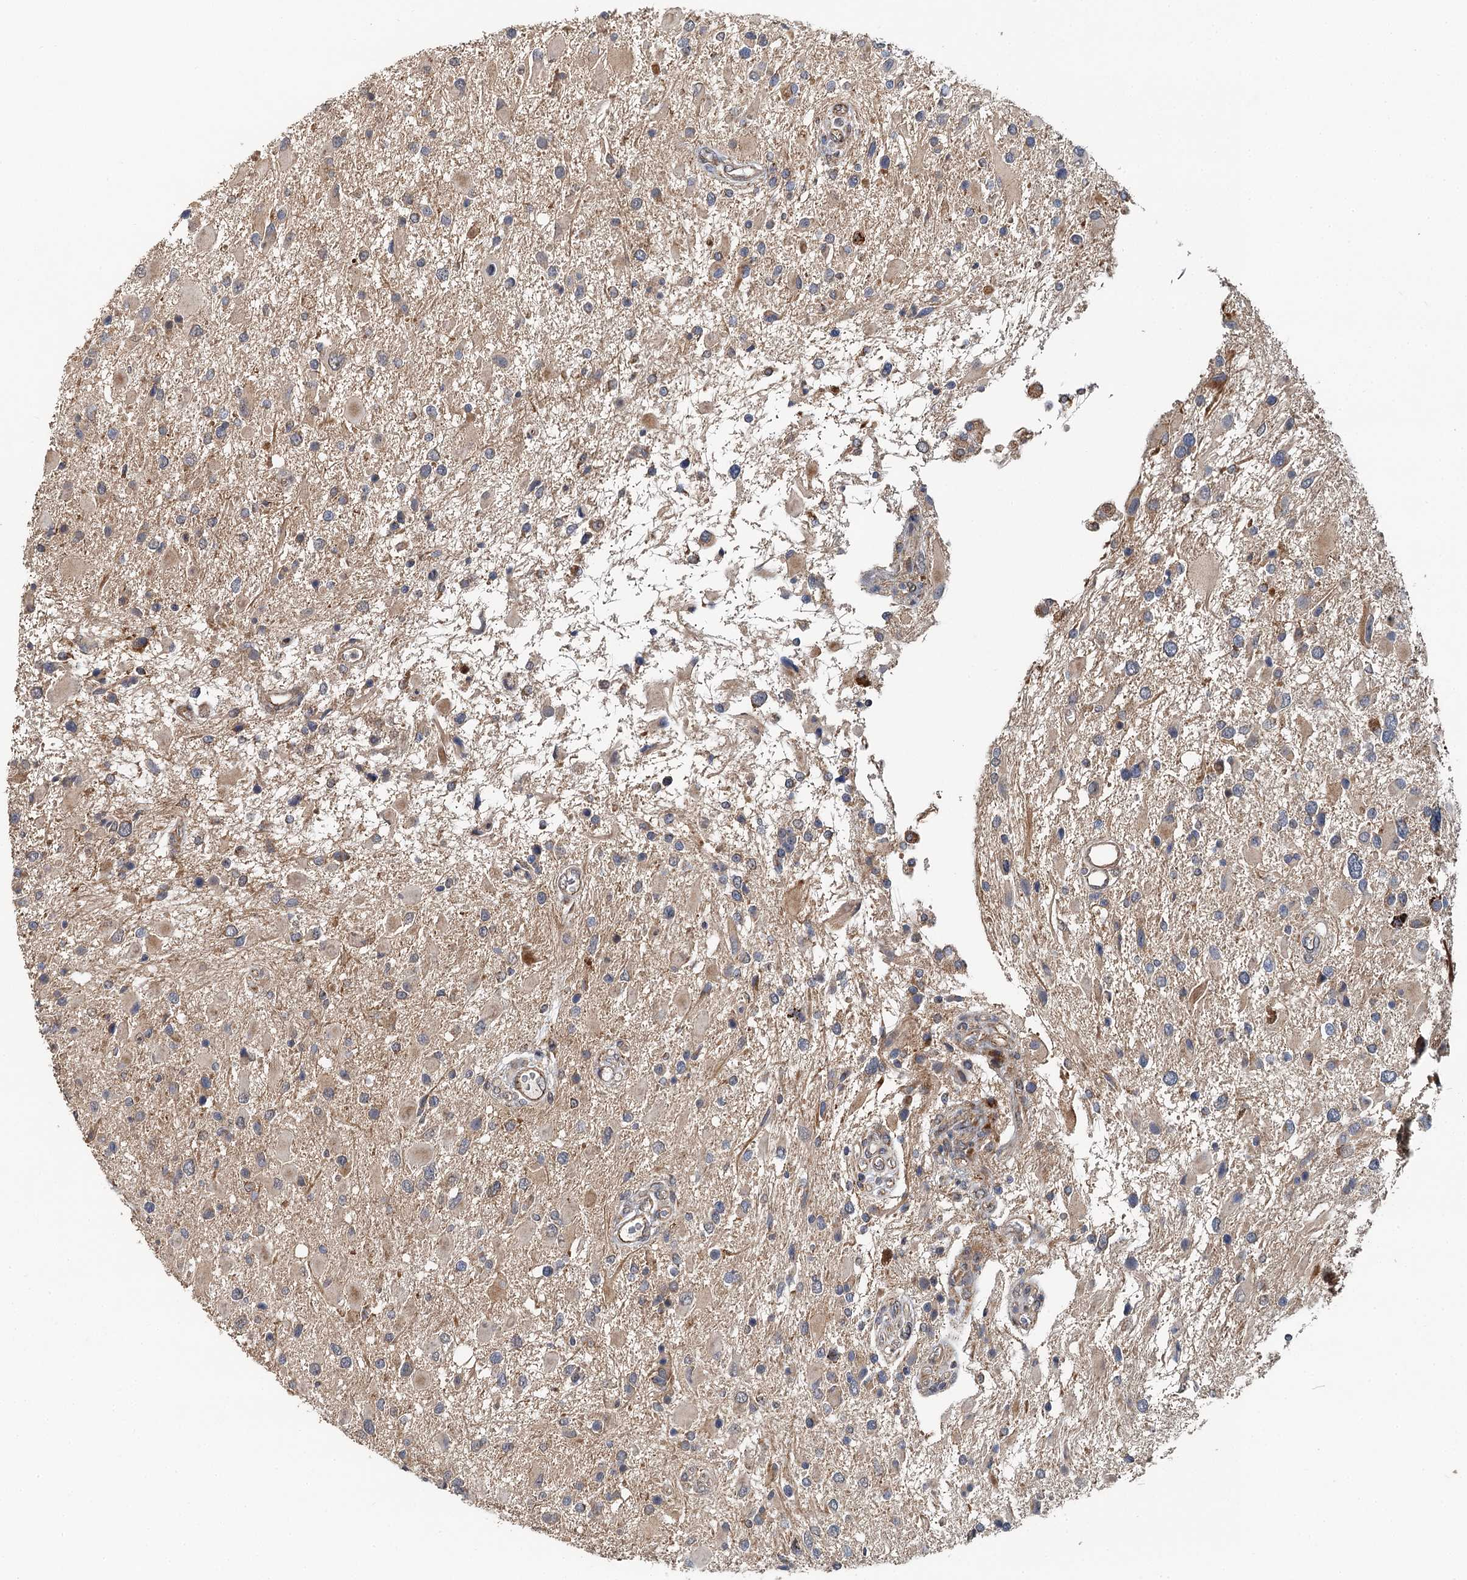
{"staining": {"intensity": "weak", "quantity": "<25%", "location": "cytoplasmic/membranous"}, "tissue": "glioma", "cell_type": "Tumor cells", "image_type": "cancer", "snomed": [{"axis": "morphology", "description": "Glioma, malignant, High grade"}, {"axis": "topography", "description": "Brain"}], "caption": "IHC micrograph of neoplastic tissue: malignant glioma (high-grade) stained with DAB displays no significant protein positivity in tumor cells.", "gene": "LRRK2", "patient": {"sex": "male", "age": 53}}